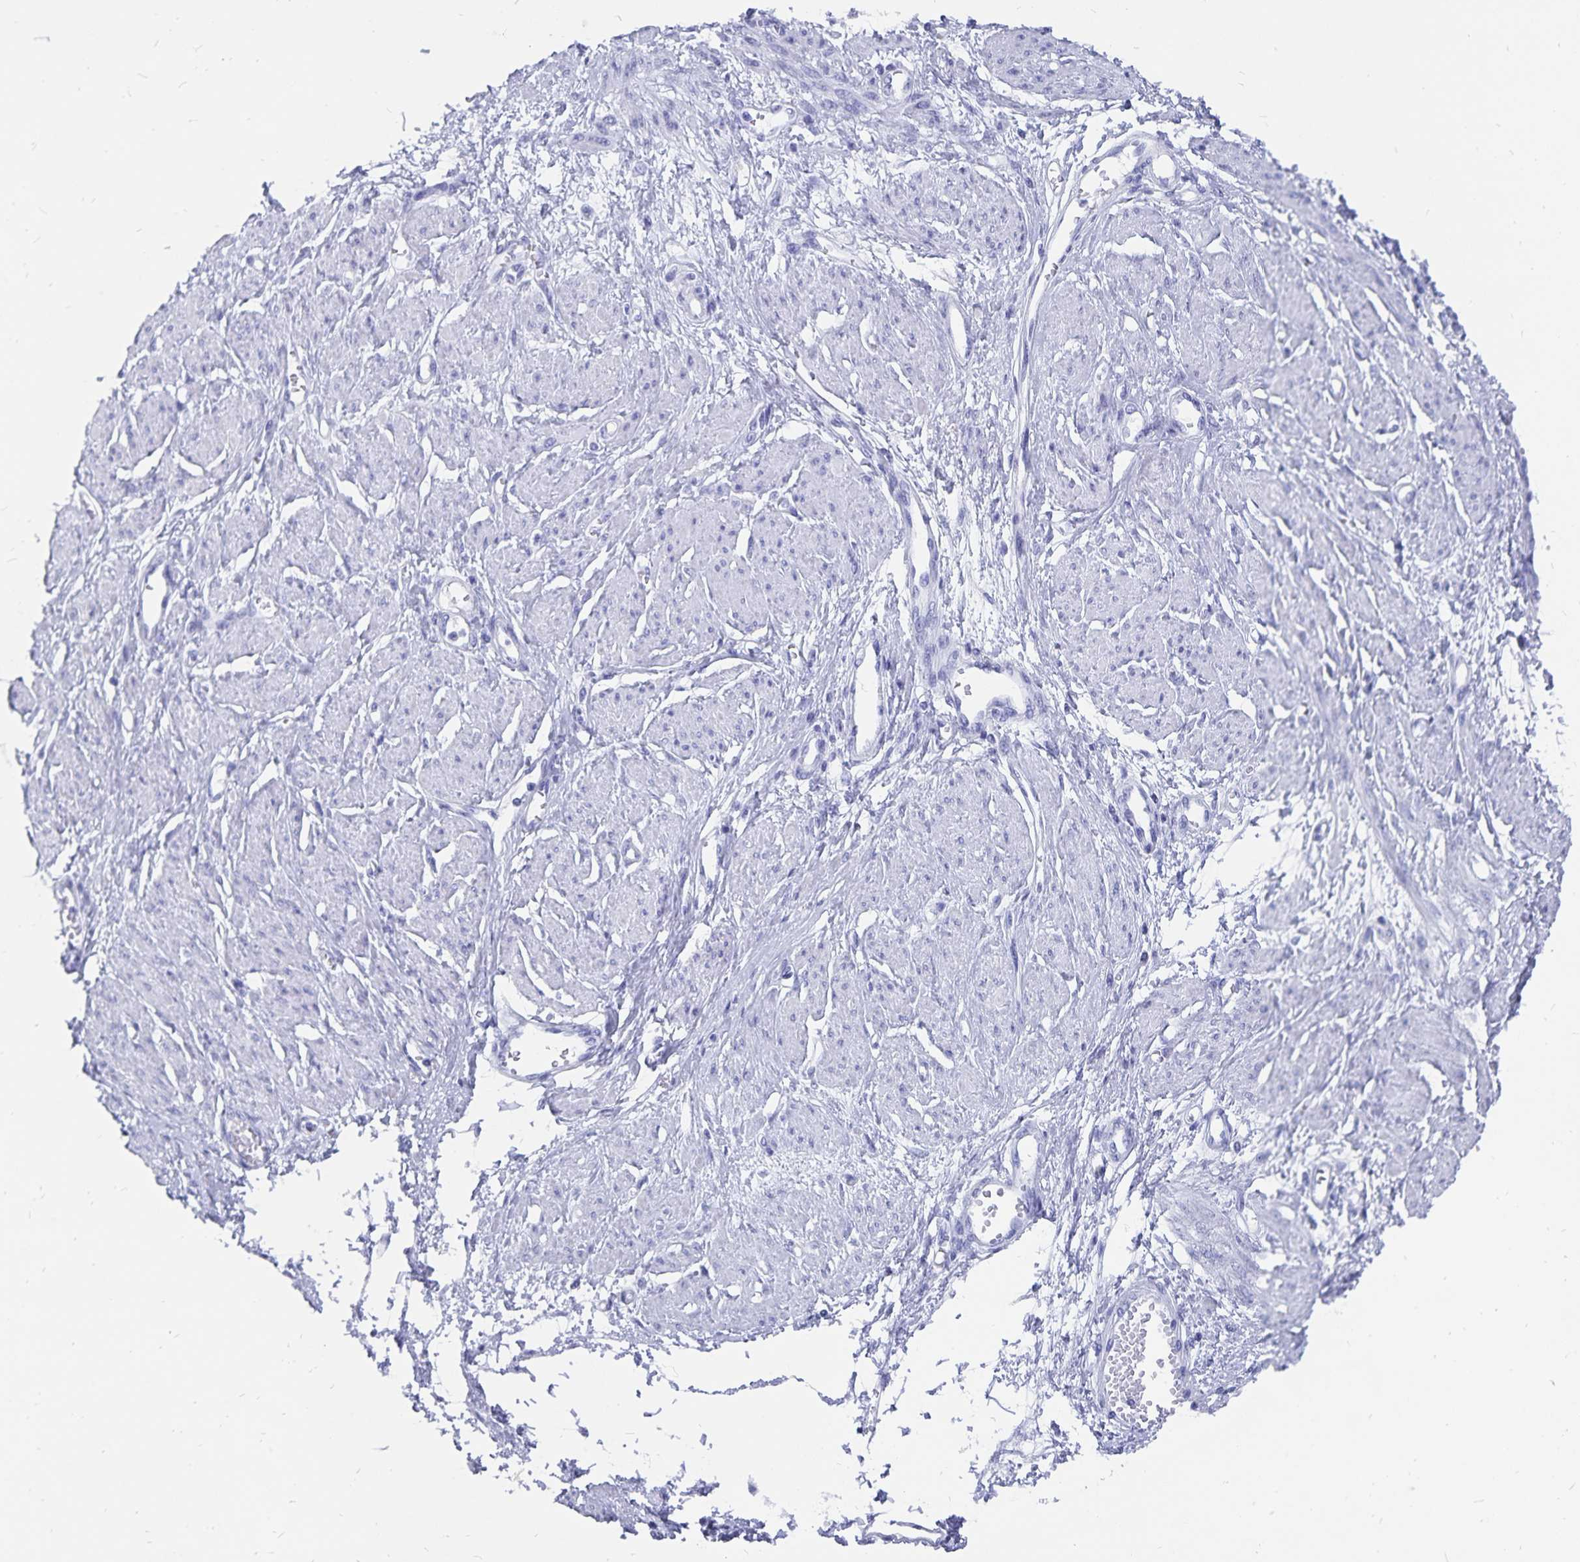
{"staining": {"intensity": "negative", "quantity": "none", "location": "none"}, "tissue": "smooth muscle", "cell_type": "Smooth muscle cells", "image_type": "normal", "snomed": [{"axis": "morphology", "description": "Normal tissue, NOS"}, {"axis": "topography", "description": "Smooth muscle"}, {"axis": "topography", "description": "Uterus"}], "caption": "Smooth muscle stained for a protein using immunohistochemistry (IHC) demonstrates no positivity smooth muscle cells.", "gene": "ADH1A", "patient": {"sex": "female", "age": 39}}